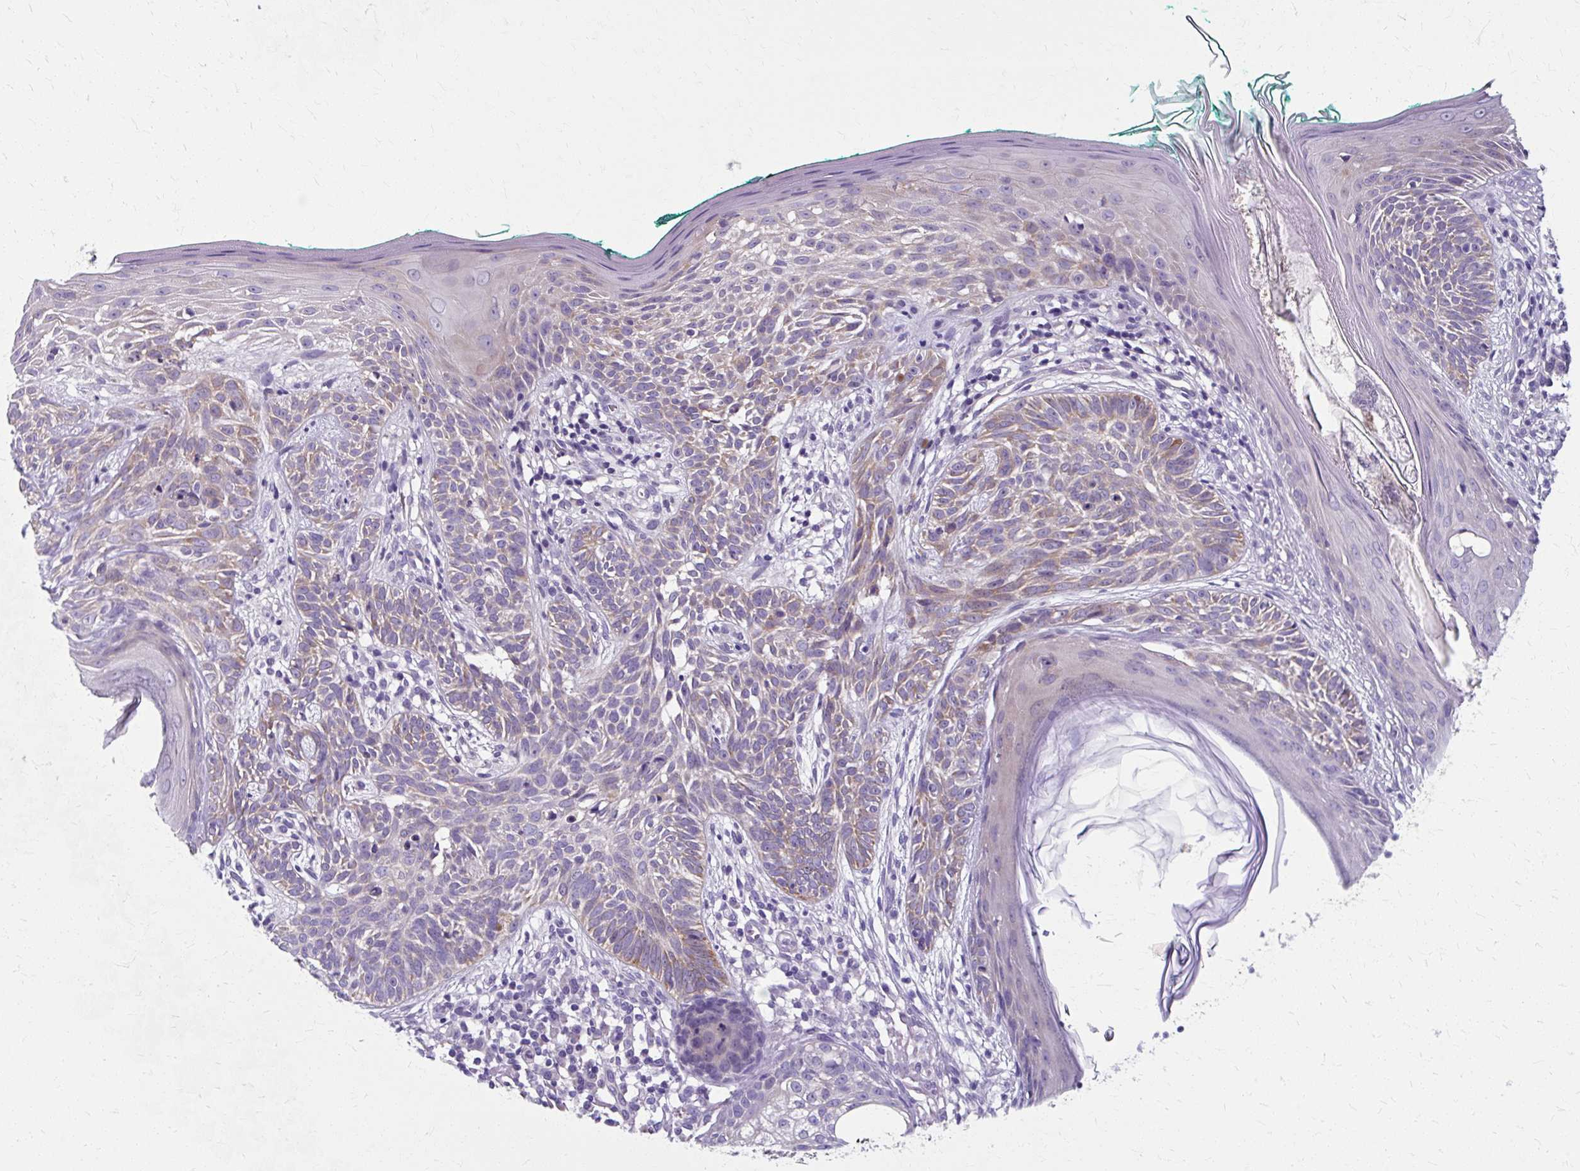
{"staining": {"intensity": "weak", "quantity": "25%-75%", "location": "cytoplasmic/membranous"}, "tissue": "skin cancer", "cell_type": "Tumor cells", "image_type": "cancer", "snomed": [{"axis": "morphology", "description": "Basal cell carcinoma"}, {"axis": "topography", "description": "Skin"}], "caption": "DAB immunohistochemical staining of skin basal cell carcinoma displays weak cytoplasmic/membranous protein expression in about 25%-75% of tumor cells.", "gene": "ZNF555", "patient": {"sex": "male", "age": 68}}